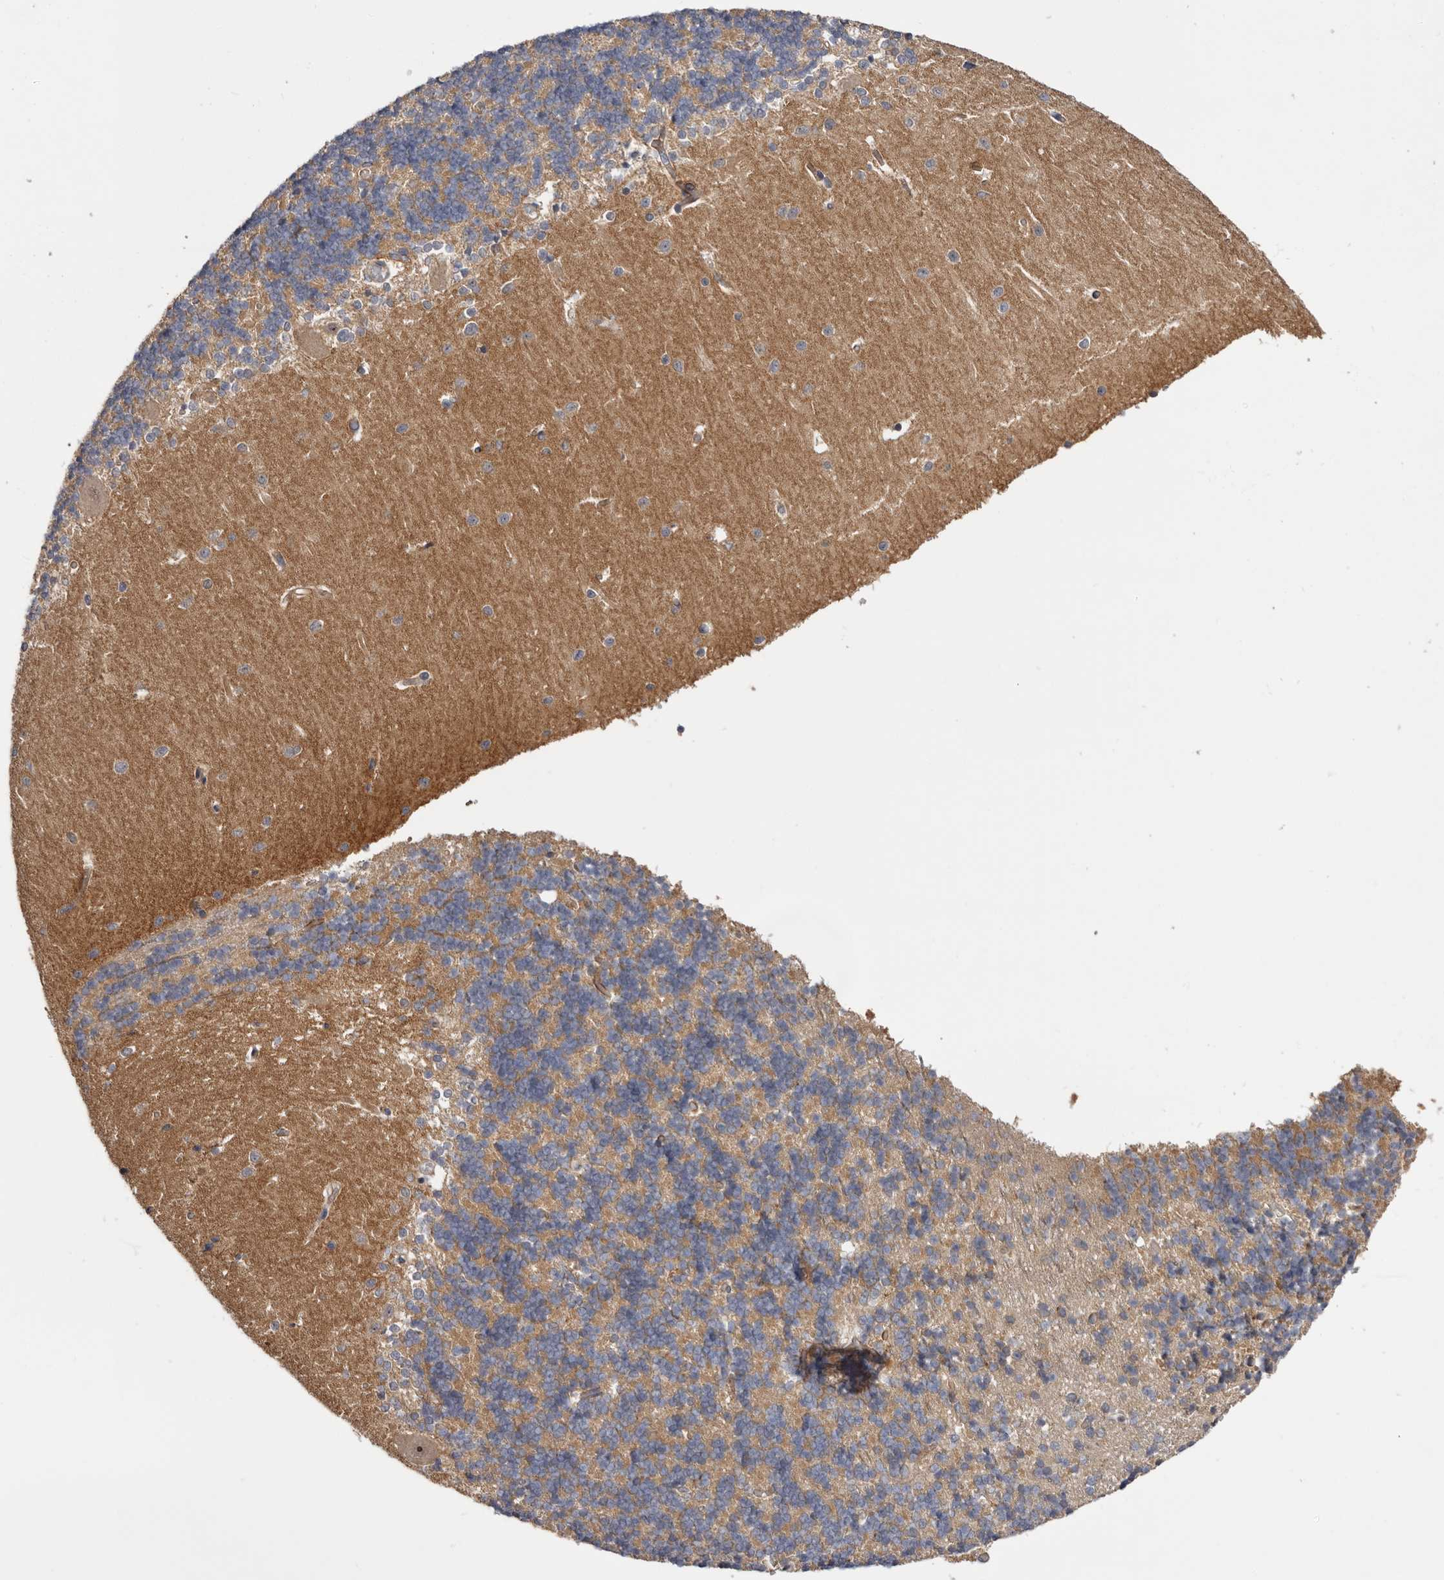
{"staining": {"intensity": "weak", "quantity": "25%-75%", "location": "cytoplasmic/membranous"}, "tissue": "cerebellum", "cell_type": "Cells in granular layer", "image_type": "normal", "snomed": [{"axis": "morphology", "description": "Normal tissue, NOS"}, {"axis": "topography", "description": "Cerebellum"}], "caption": "Protein expression by immunohistochemistry (IHC) displays weak cytoplasmic/membranous expression in about 25%-75% of cells in granular layer in unremarkable cerebellum.", "gene": "PANK4", "patient": {"sex": "male", "age": 37}}